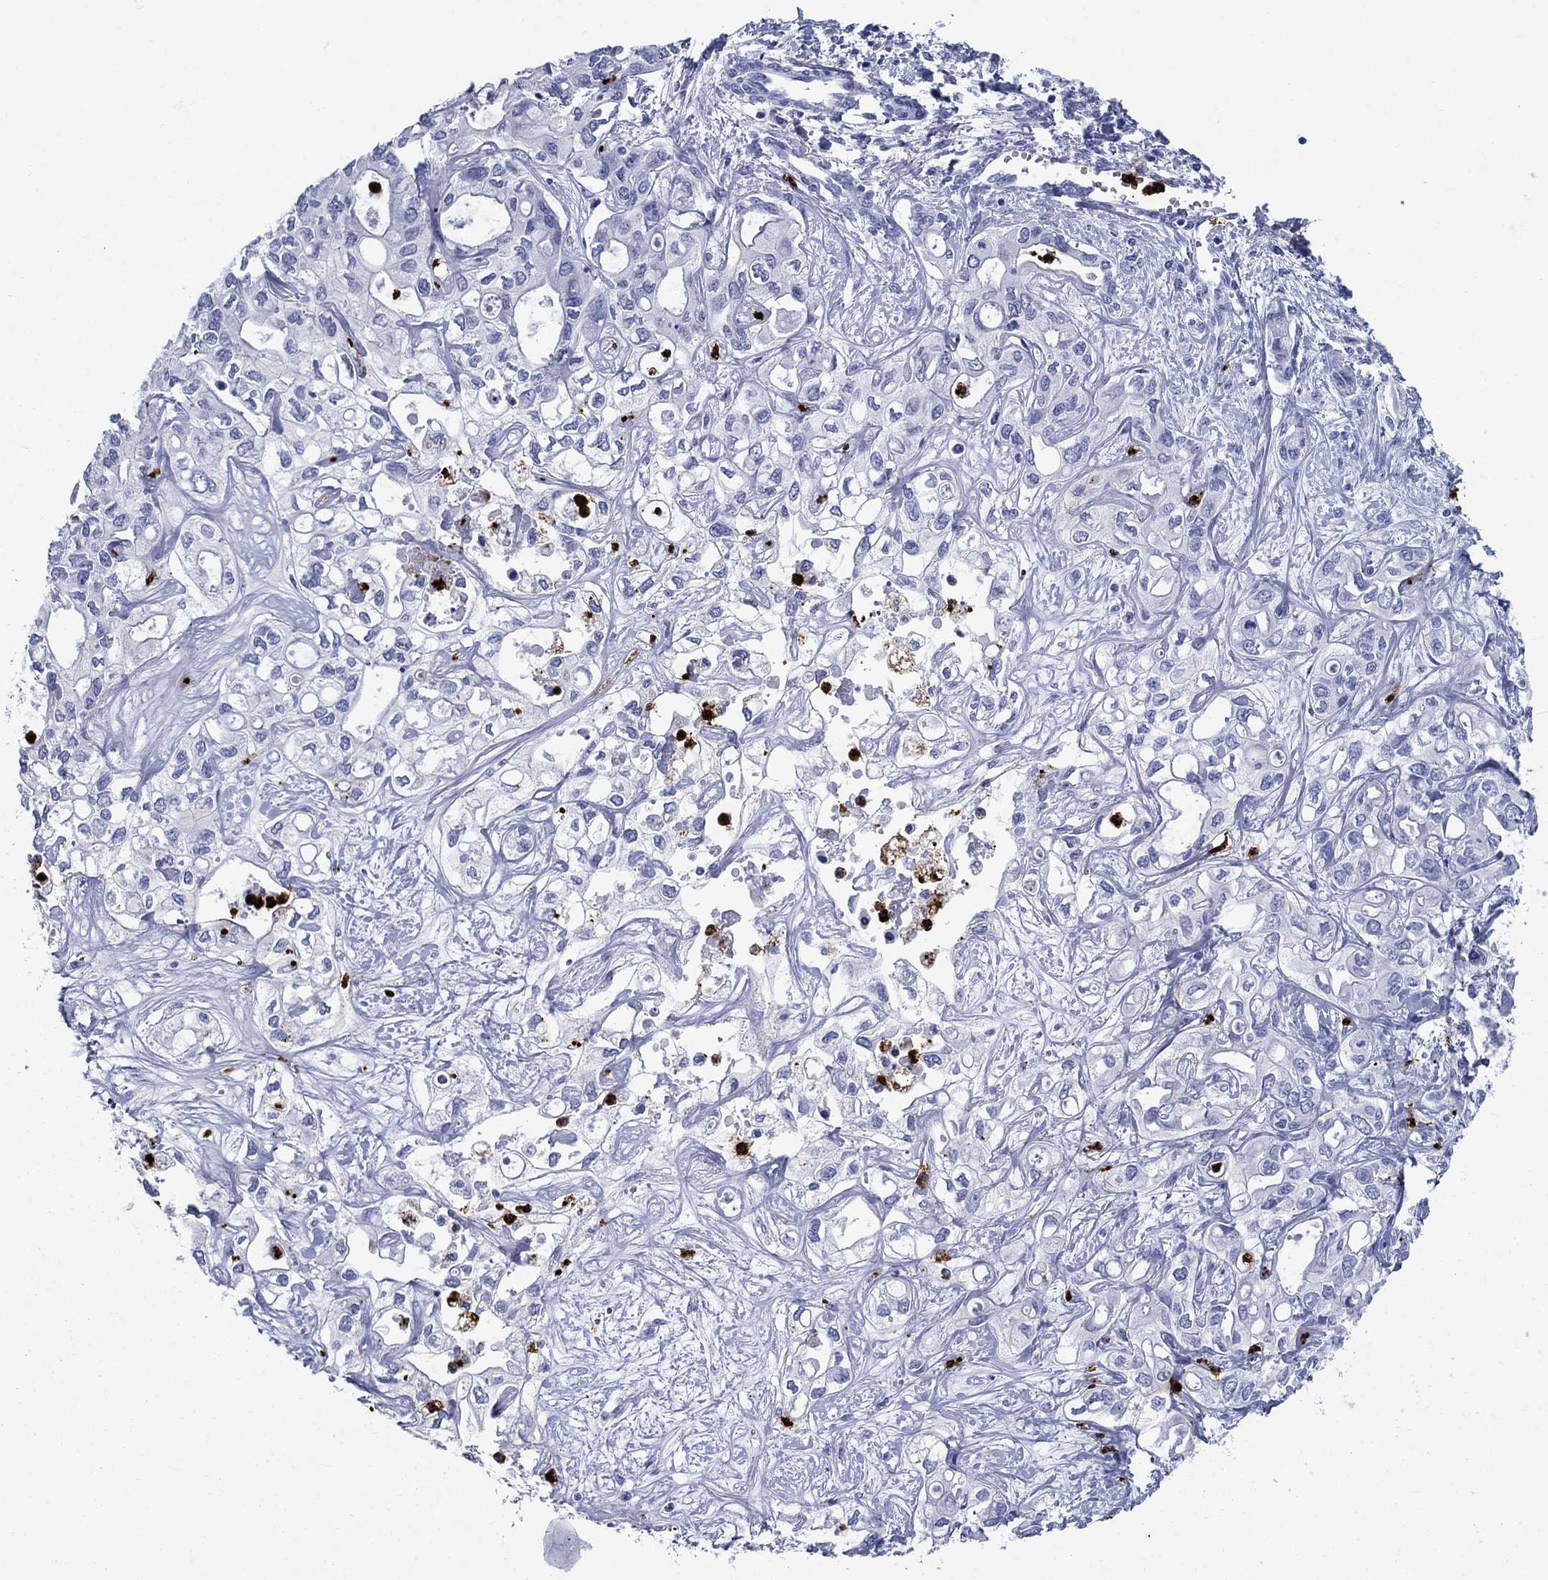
{"staining": {"intensity": "negative", "quantity": "none", "location": "none"}, "tissue": "liver cancer", "cell_type": "Tumor cells", "image_type": "cancer", "snomed": [{"axis": "morphology", "description": "Cholangiocarcinoma"}, {"axis": "topography", "description": "Liver"}], "caption": "There is no significant staining in tumor cells of liver cancer (cholangiocarcinoma).", "gene": "AZU1", "patient": {"sex": "female", "age": 64}}